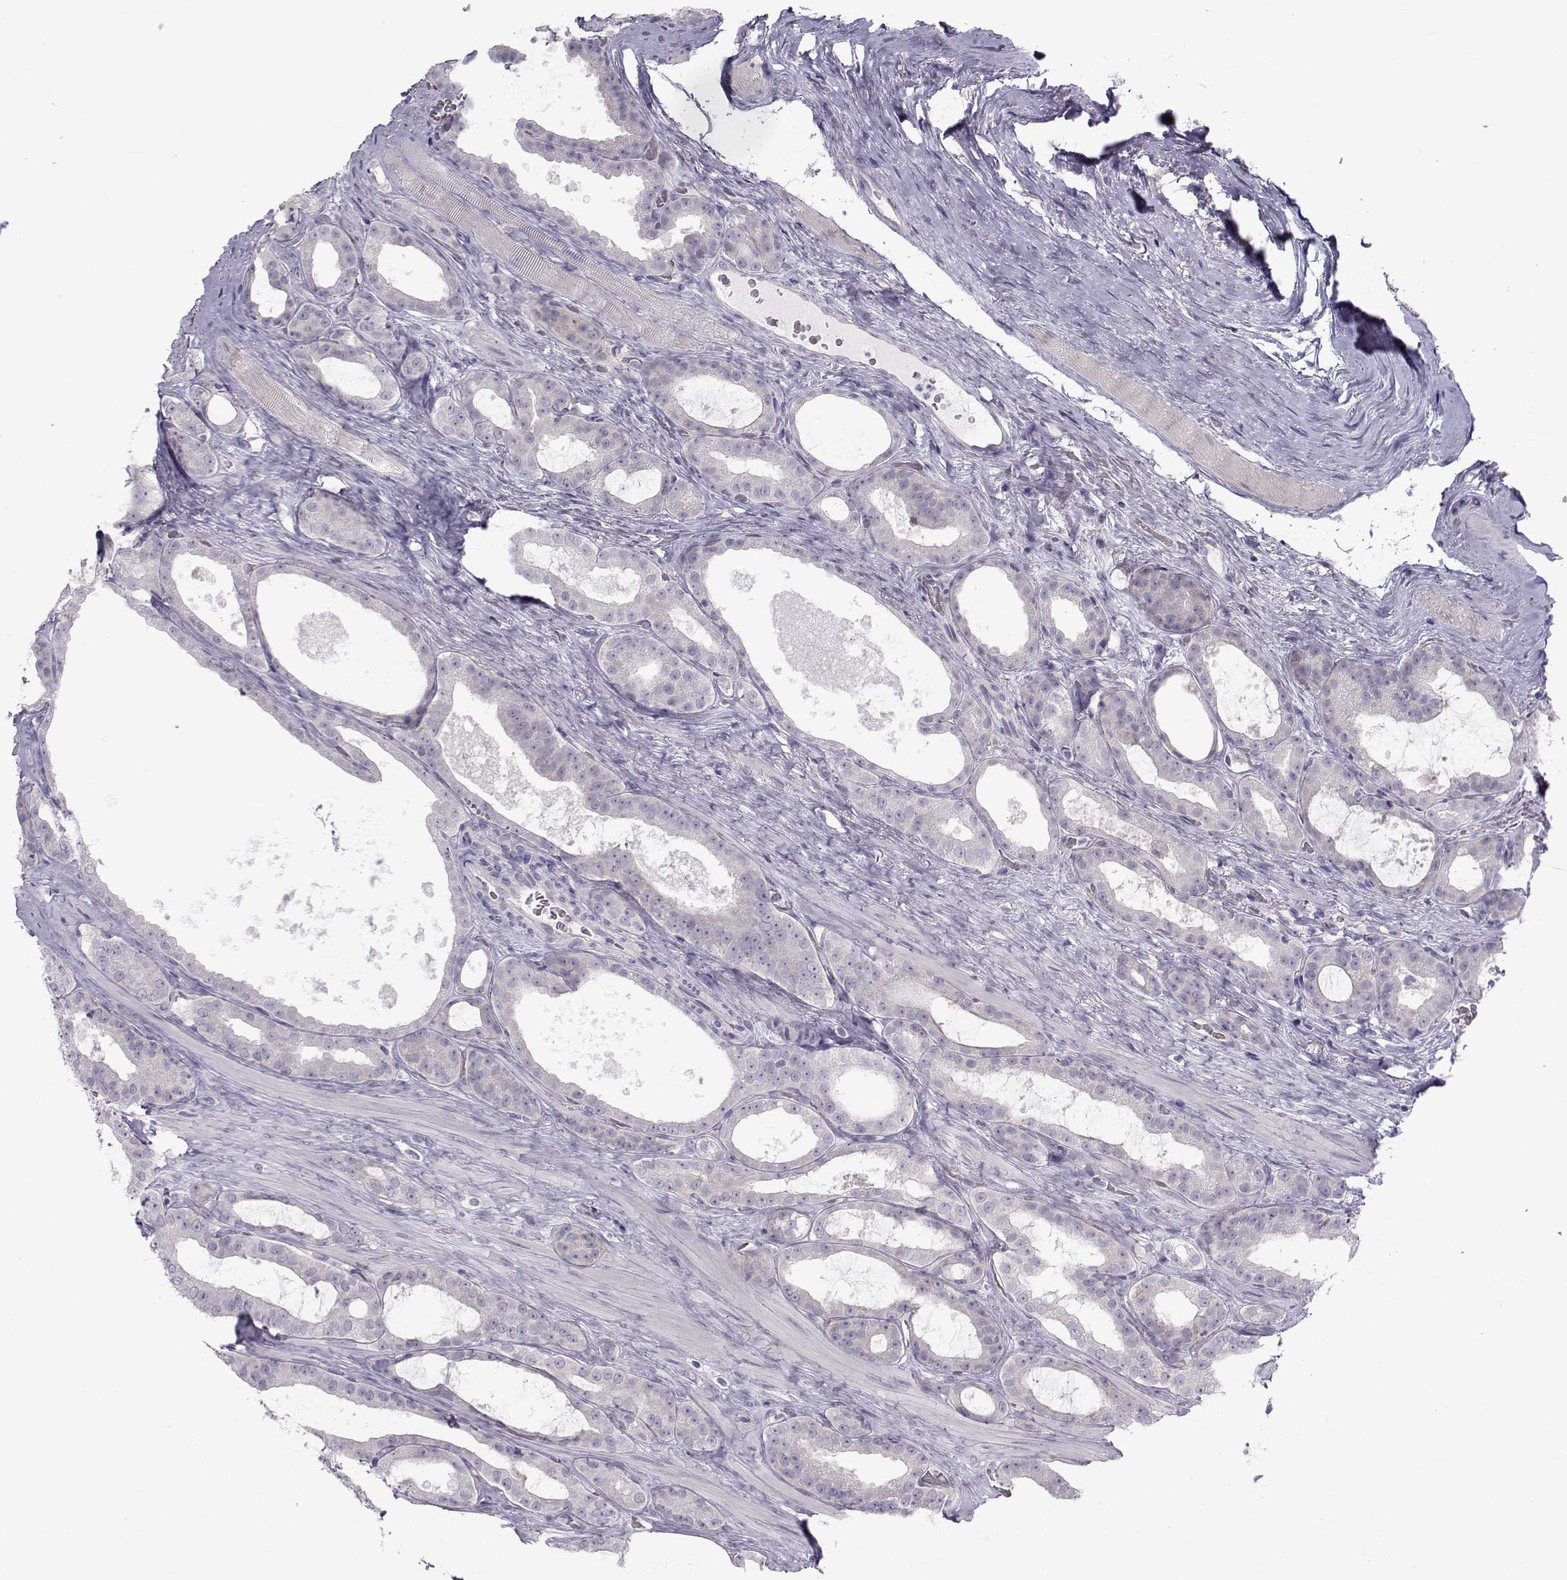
{"staining": {"intensity": "negative", "quantity": "none", "location": "none"}, "tissue": "prostate cancer", "cell_type": "Tumor cells", "image_type": "cancer", "snomed": [{"axis": "morphology", "description": "Adenocarcinoma, NOS"}, {"axis": "topography", "description": "Prostate"}], "caption": "This is an immunohistochemistry photomicrograph of prostate cancer. There is no positivity in tumor cells.", "gene": "GARIN3", "patient": {"sex": "male", "age": 67}}